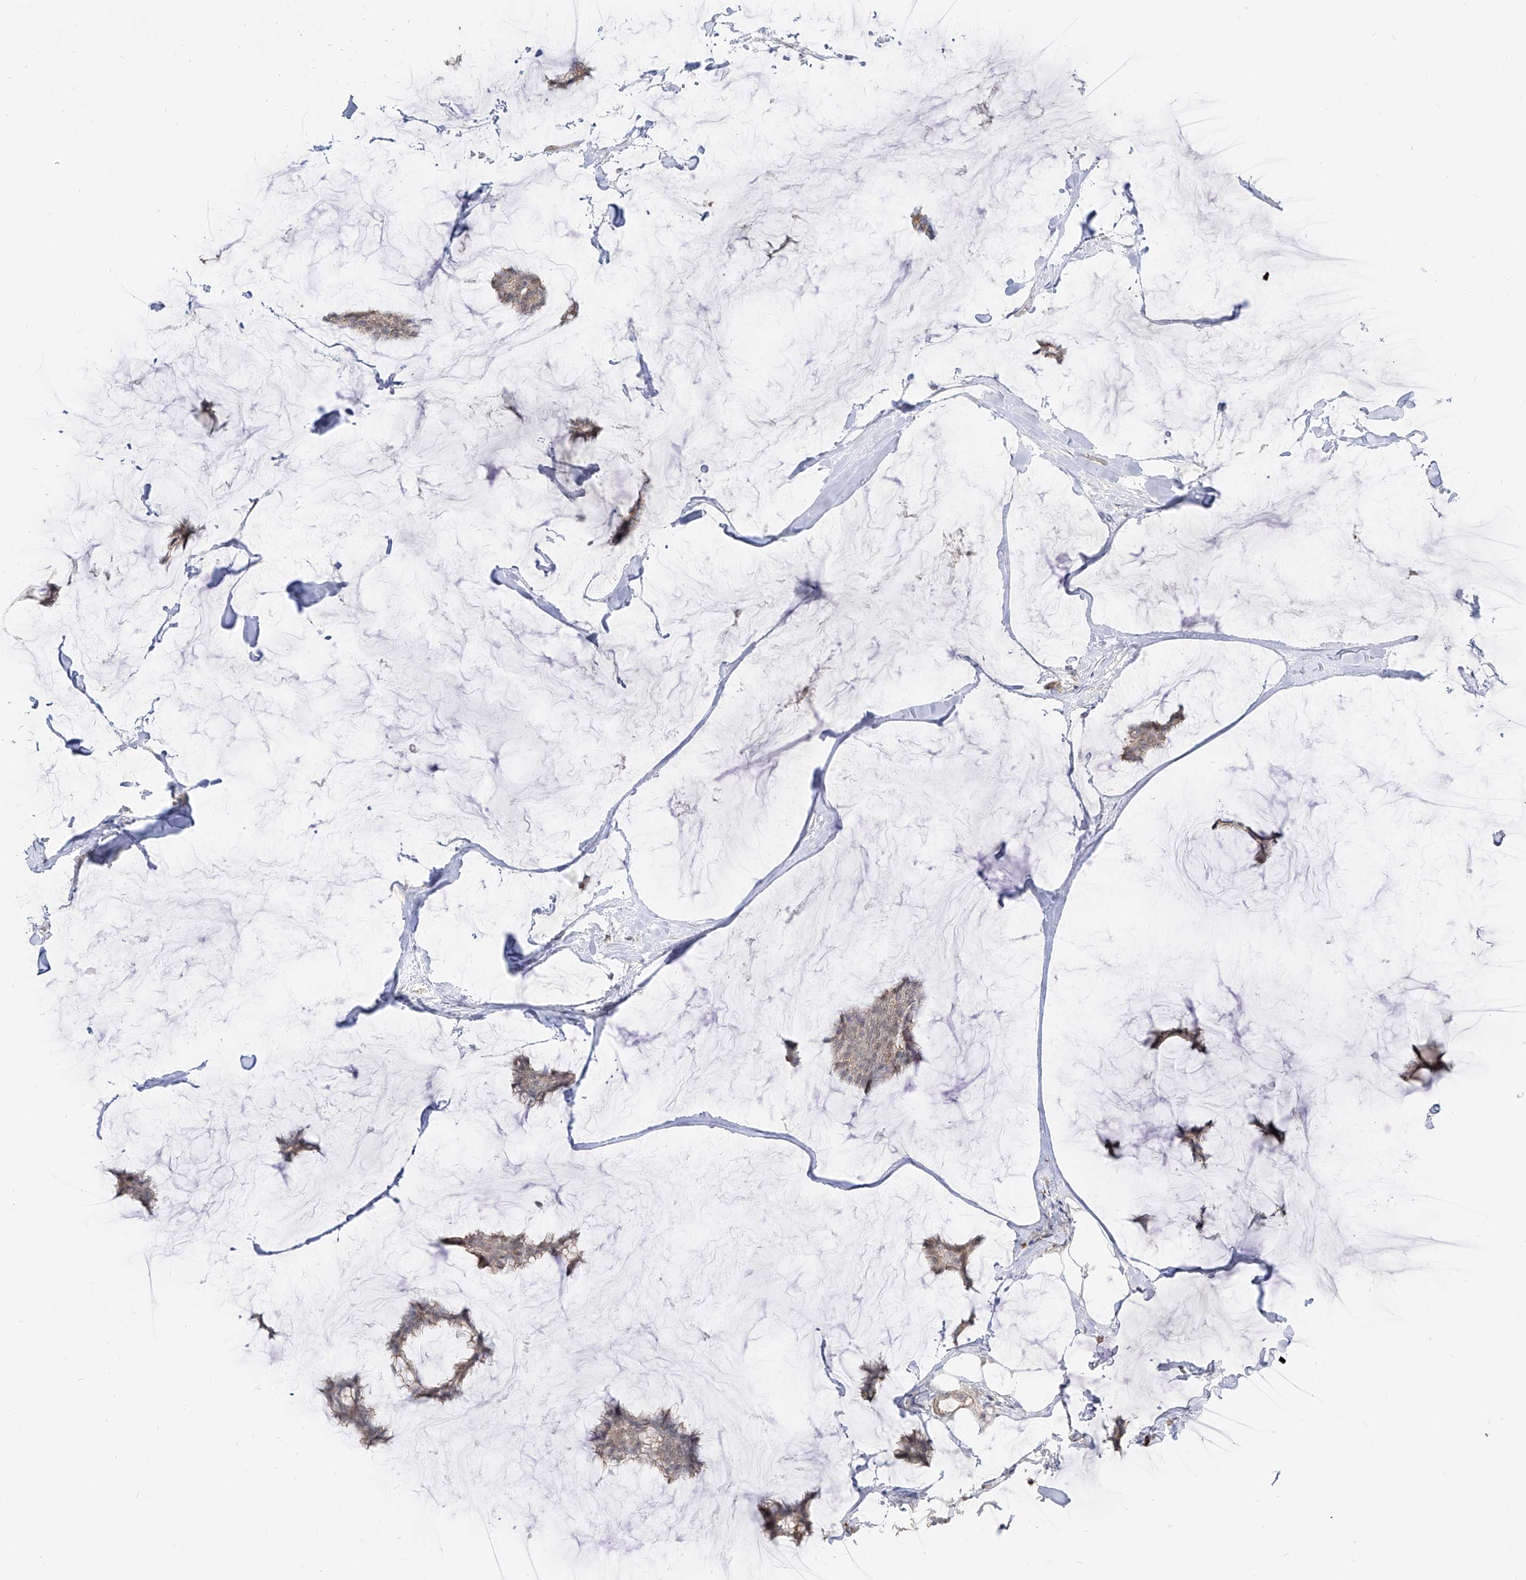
{"staining": {"intensity": "weak", "quantity": "<25%", "location": "cytoplasmic/membranous"}, "tissue": "breast cancer", "cell_type": "Tumor cells", "image_type": "cancer", "snomed": [{"axis": "morphology", "description": "Duct carcinoma"}, {"axis": "topography", "description": "Breast"}], "caption": "The immunohistochemistry (IHC) image has no significant positivity in tumor cells of intraductal carcinoma (breast) tissue.", "gene": "ZNF227", "patient": {"sex": "female", "age": 93}}